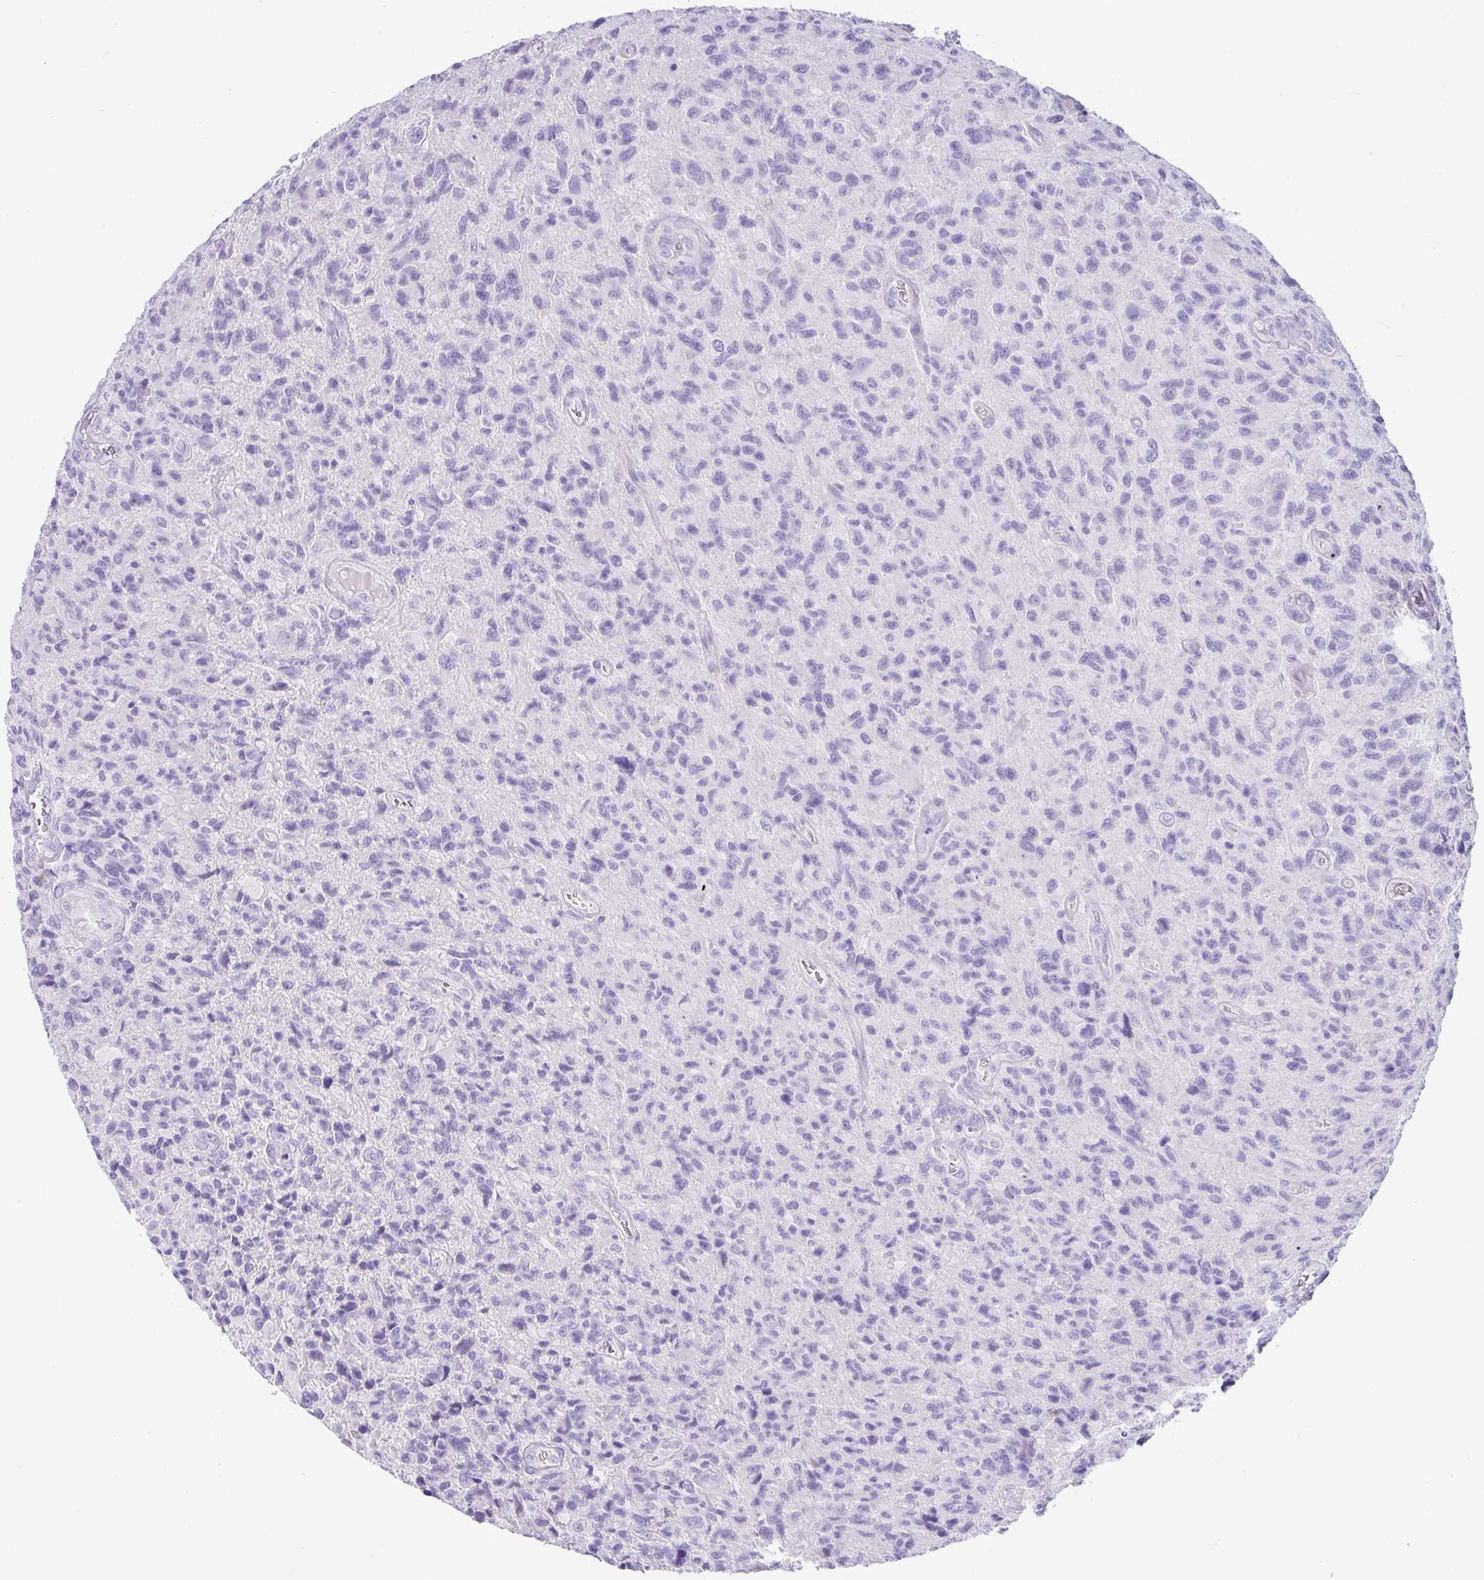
{"staining": {"intensity": "negative", "quantity": "none", "location": "none"}, "tissue": "glioma", "cell_type": "Tumor cells", "image_type": "cancer", "snomed": [{"axis": "morphology", "description": "Glioma, malignant, High grade"}, {"axis": "topography", "description": "Brain"}], "caption": "A histopathology image of human malignant high-grade glioma is negative for staining in tumor cells. The staining is performed using DAB brown chromogen with nuclei counter-stained in using hematoxylin.", "gene": "ZG16", "patient": {"sex": "male", "age": 76}}